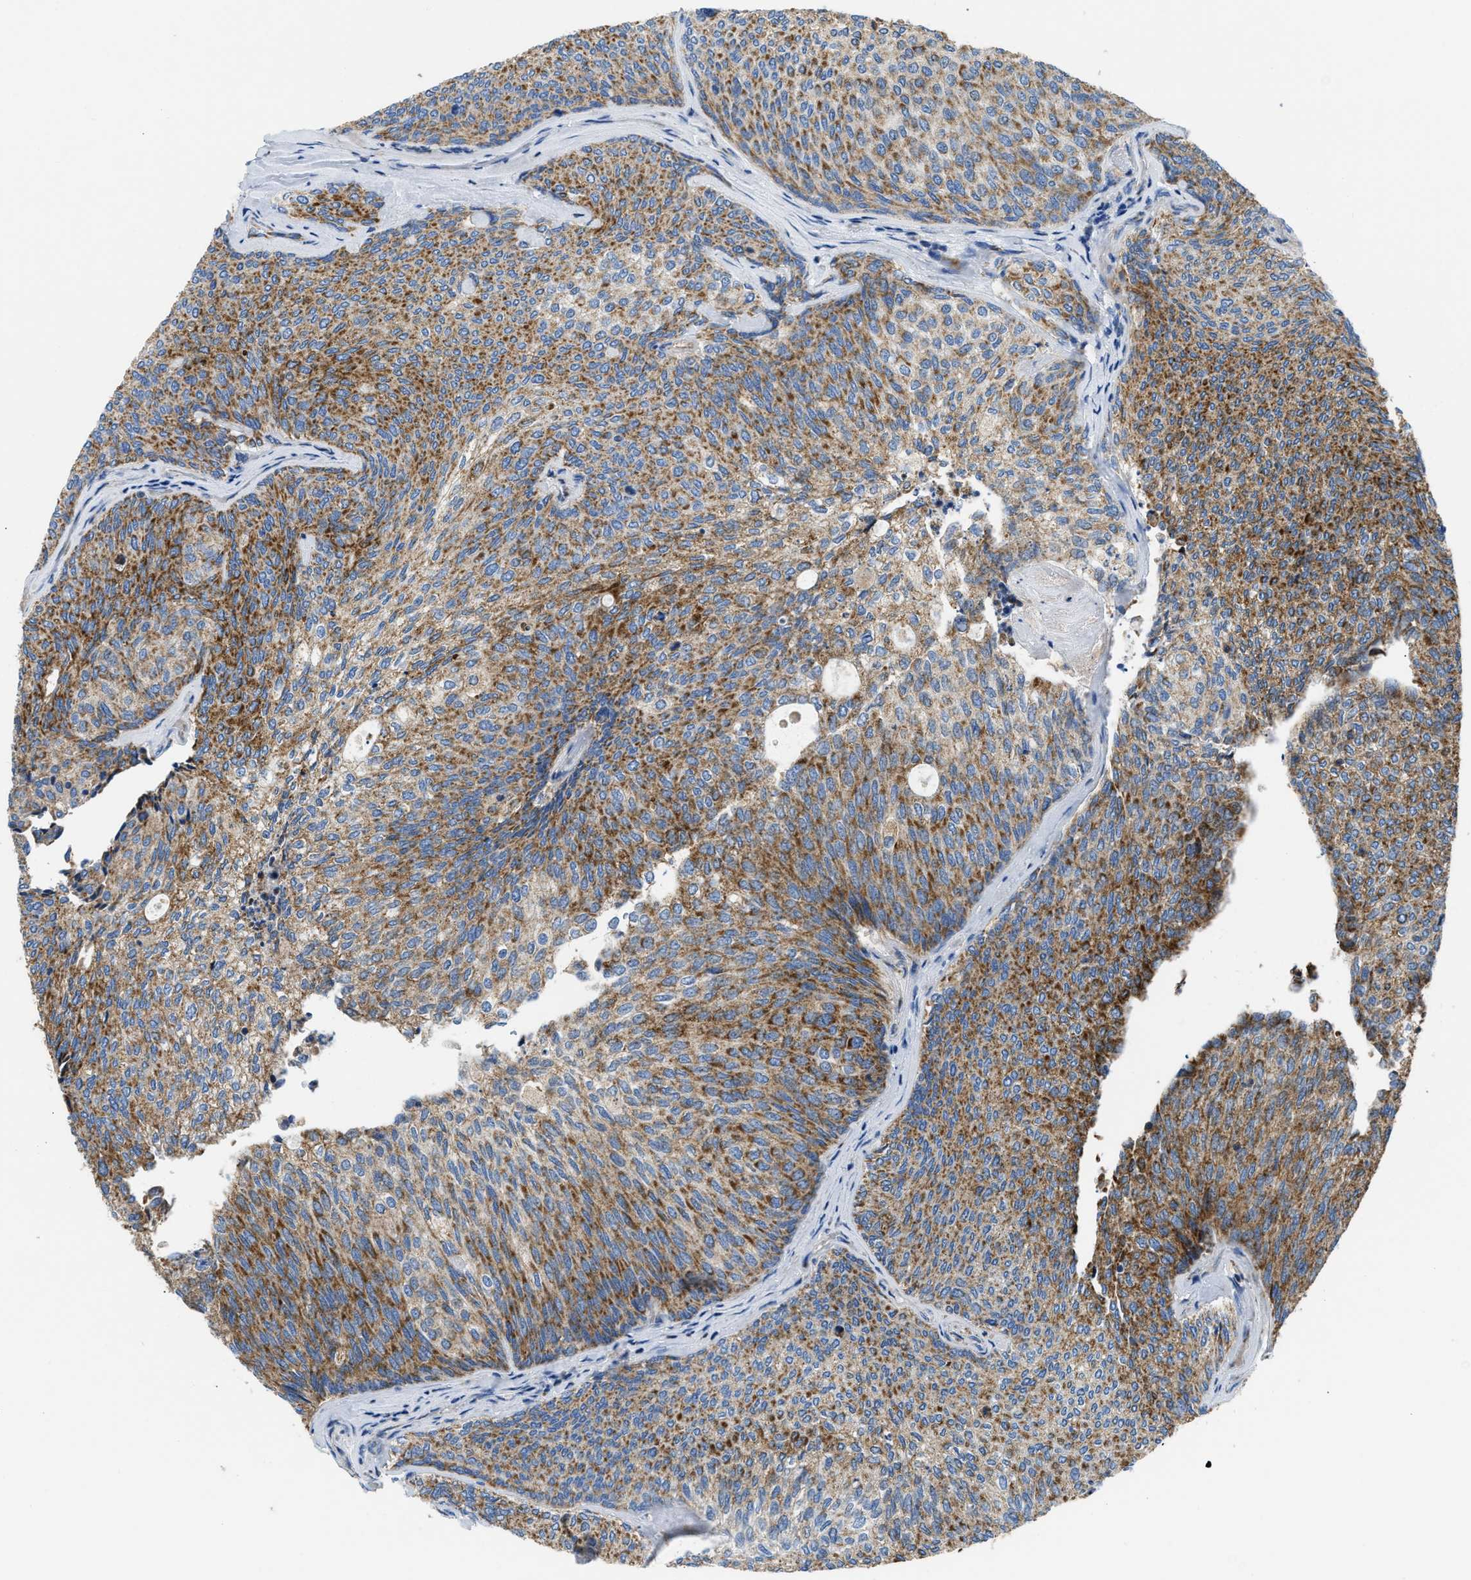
{"staining": {"intensity": "moderate", "quantity": ">75%", "location": "cytoplasmic/membranous"}, "tissue": "urothelial cancer", "cell_type": "Tumor cells", "image_type": "cancer", "snomed": [{"axis": "morphology", "description": "Urothelial carcinoma, Low grade"}, {"axis": "topography", "description": "Urinary bladder"}], "caption": "A high-resolution image shows immunohistochemistry (IHC) staining of low-grade urothelial carcinoma, which displays moderate cytoplasmic/membranous staining in about >75% of tumor cells.", "gene": "SLC25A13", "patient": {"sex": "female", "age": 79}}